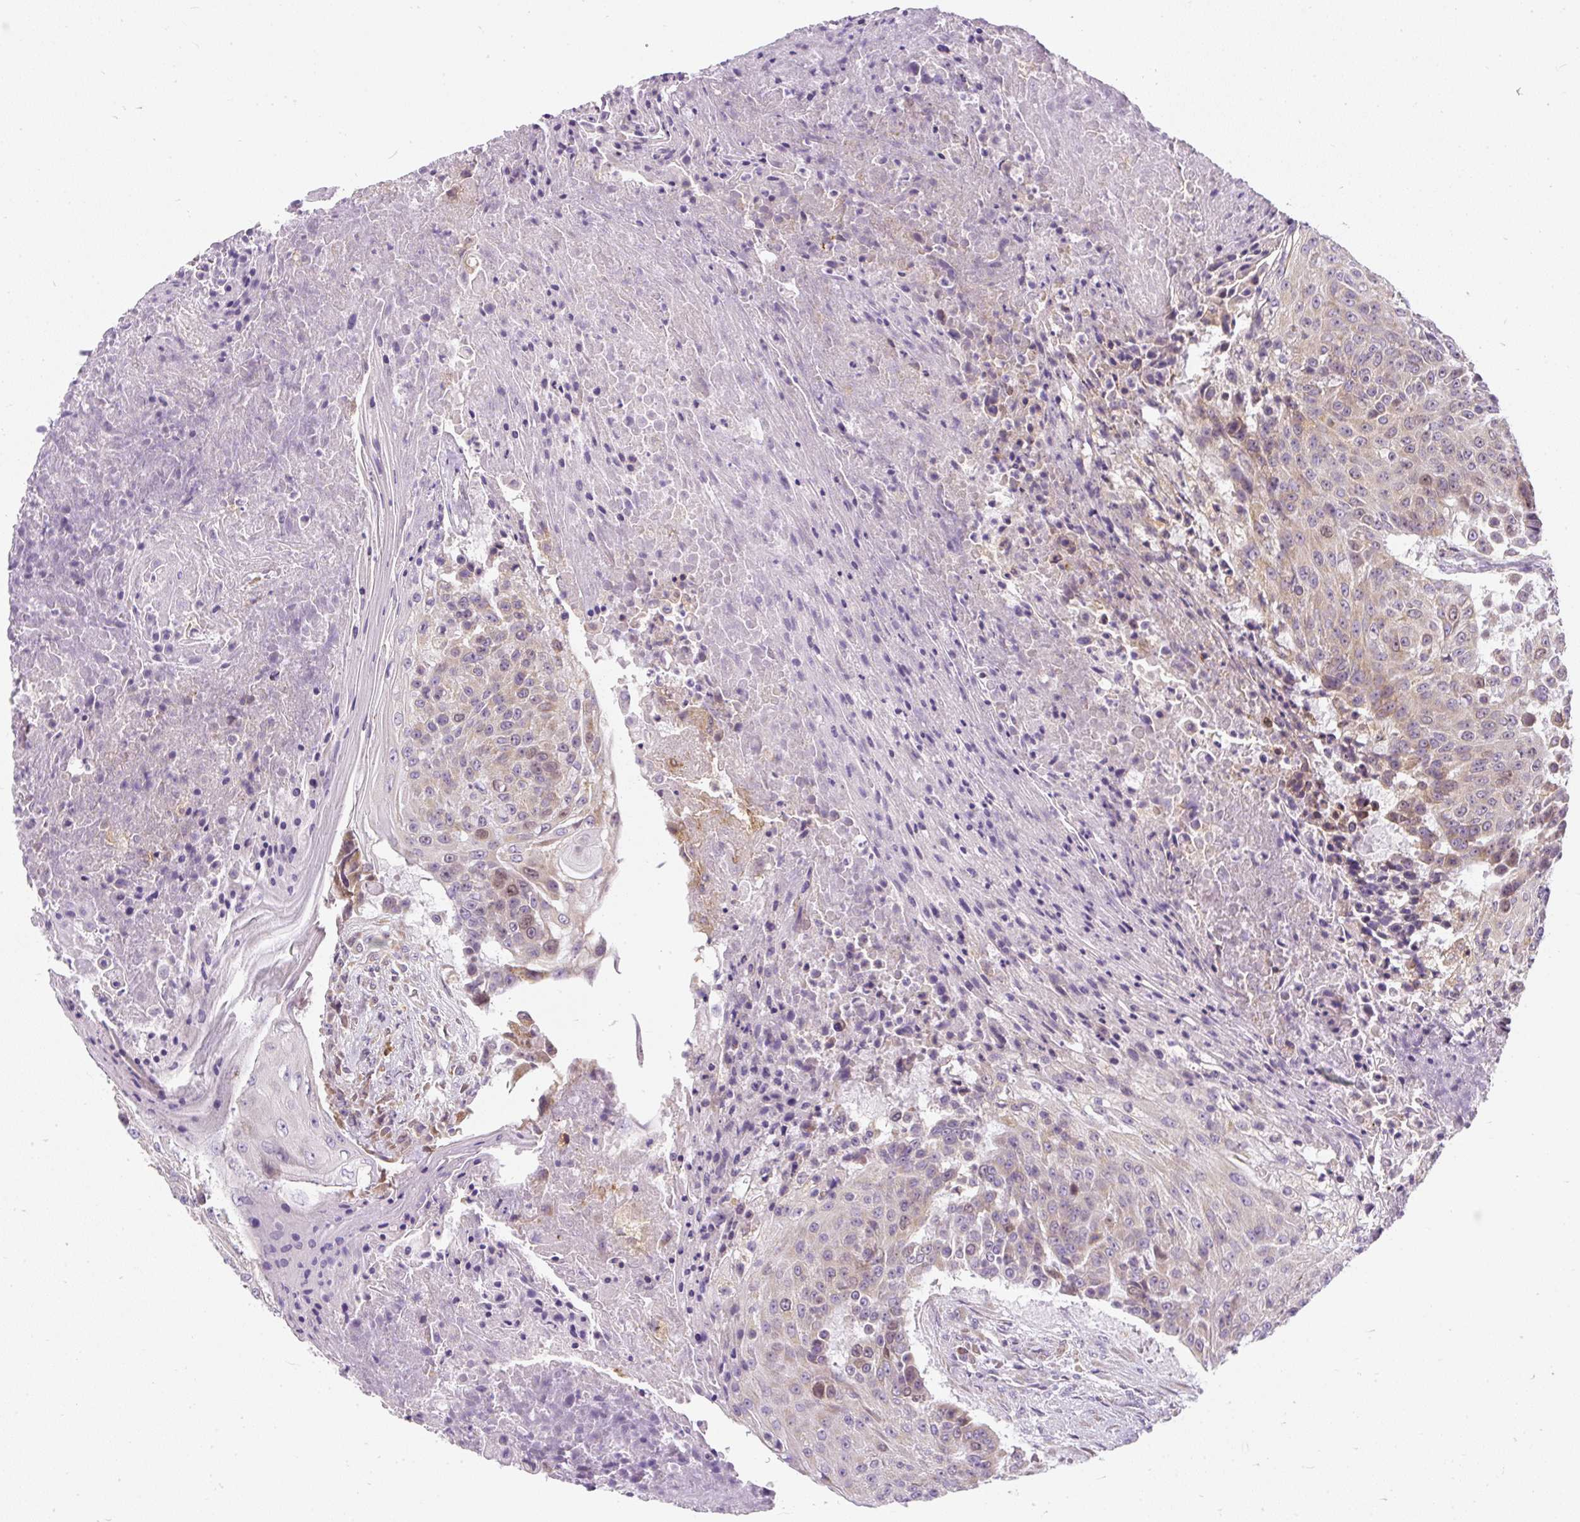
{"staining": {"intensity": "weak", "quantity": "<25%", "location": "nuclear"}, "tissue": "urothelial cancer", "cell_type": "Tumor cells", "image_type": "cancer", "snomed": [{"axis": "morphology", "description": "Urothelial carcinoma, High grade"}, {"axis": "topography", "description": "Urinary bladder"}], "caption": "Urothelial cancer was stained to show a protein in brown. There is no significant expression in tumor cells.", "gene": "CYP20A1", "patient": {"sex": "female", "age": 63}}